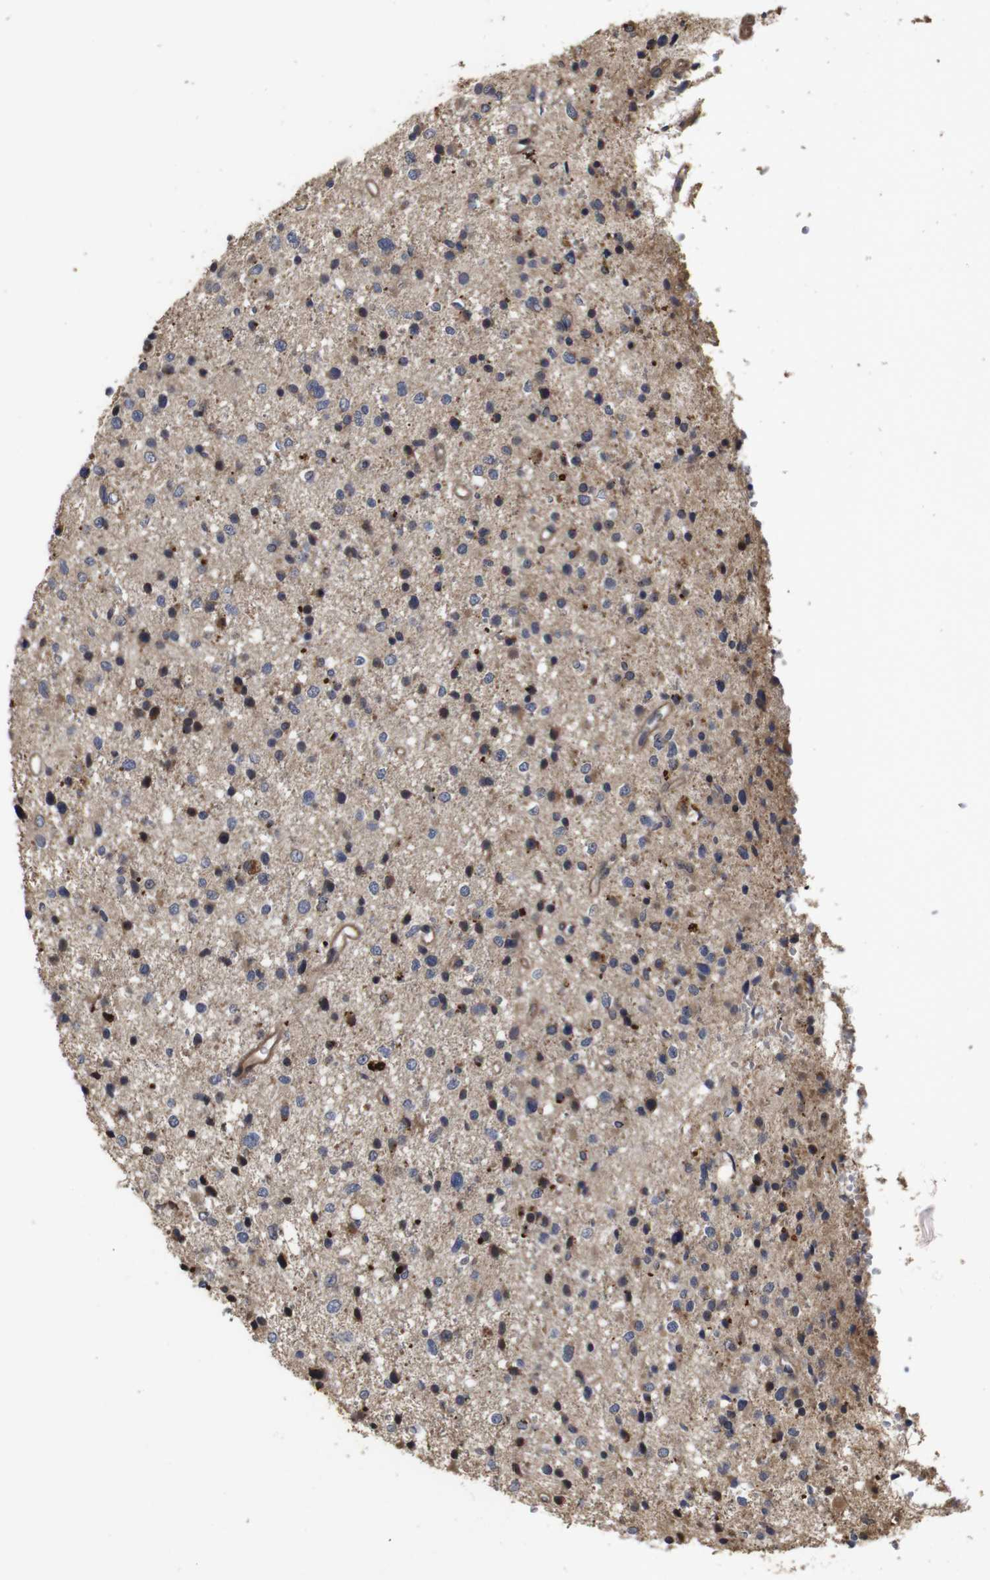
{"staining": {"intensity": "moderate", "quantity": ">75%", "location": "cytoplasmic/membranous"}, "tissue": "glioma", "cell_type": "Tumor cells", "image_type": "cancer", "snomed": [{"axis": "morphology", "description": "Glioma, malignant, Low grade"}, {"axis": "topography", "description": "Brain"}], "caption": "Glioma was stained to show a protein in brown. There is medium levels of moderate cytoplasmic/membranous expression in about >75% of tumor cells.", "gene": "PTPN14", "patient": {"sex": "female", "age": 37}}